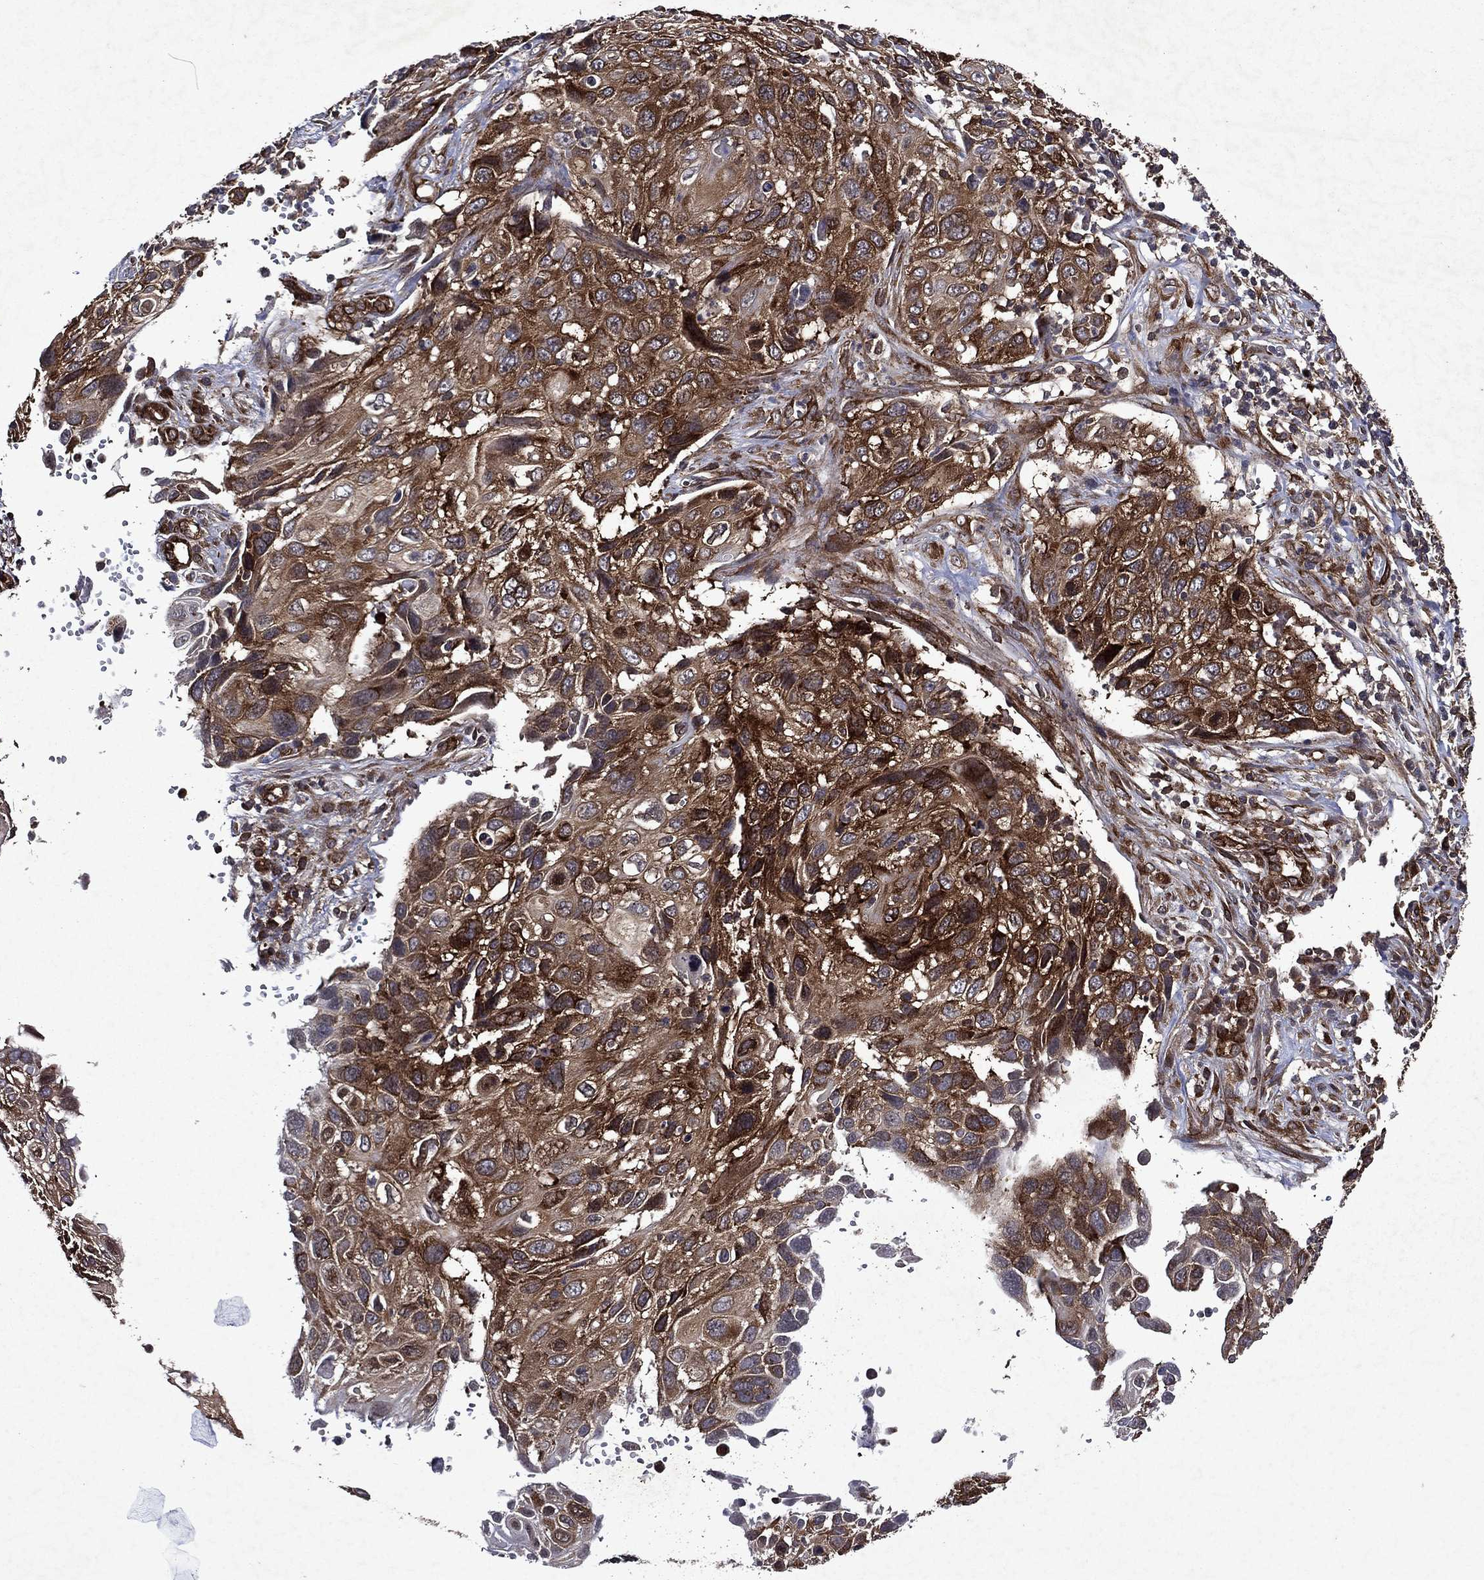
{"staining": {"intensity": "strong", "quantity": "25%-75%", "location": "cytoplasmic/membranous"}, "tissue": "cervical cancer", "cell_type": "Tumor cells", "image_type": "cancer", "snomed": [{"axis": "morphology", "description": "Squamous cell carcinoma, NOS"}, {"axis": "topography", "description": "Cervix"}], "caption": "DAB immunohistochemical staining of human squamous cell carcinoma (cervical) demonstrates strong cytoplasmic/membranous protein expression in approximately 25%-75% of tumor cells.", "gene": "EIF2B4", "patient": {"sex": "female", "age": 70}}